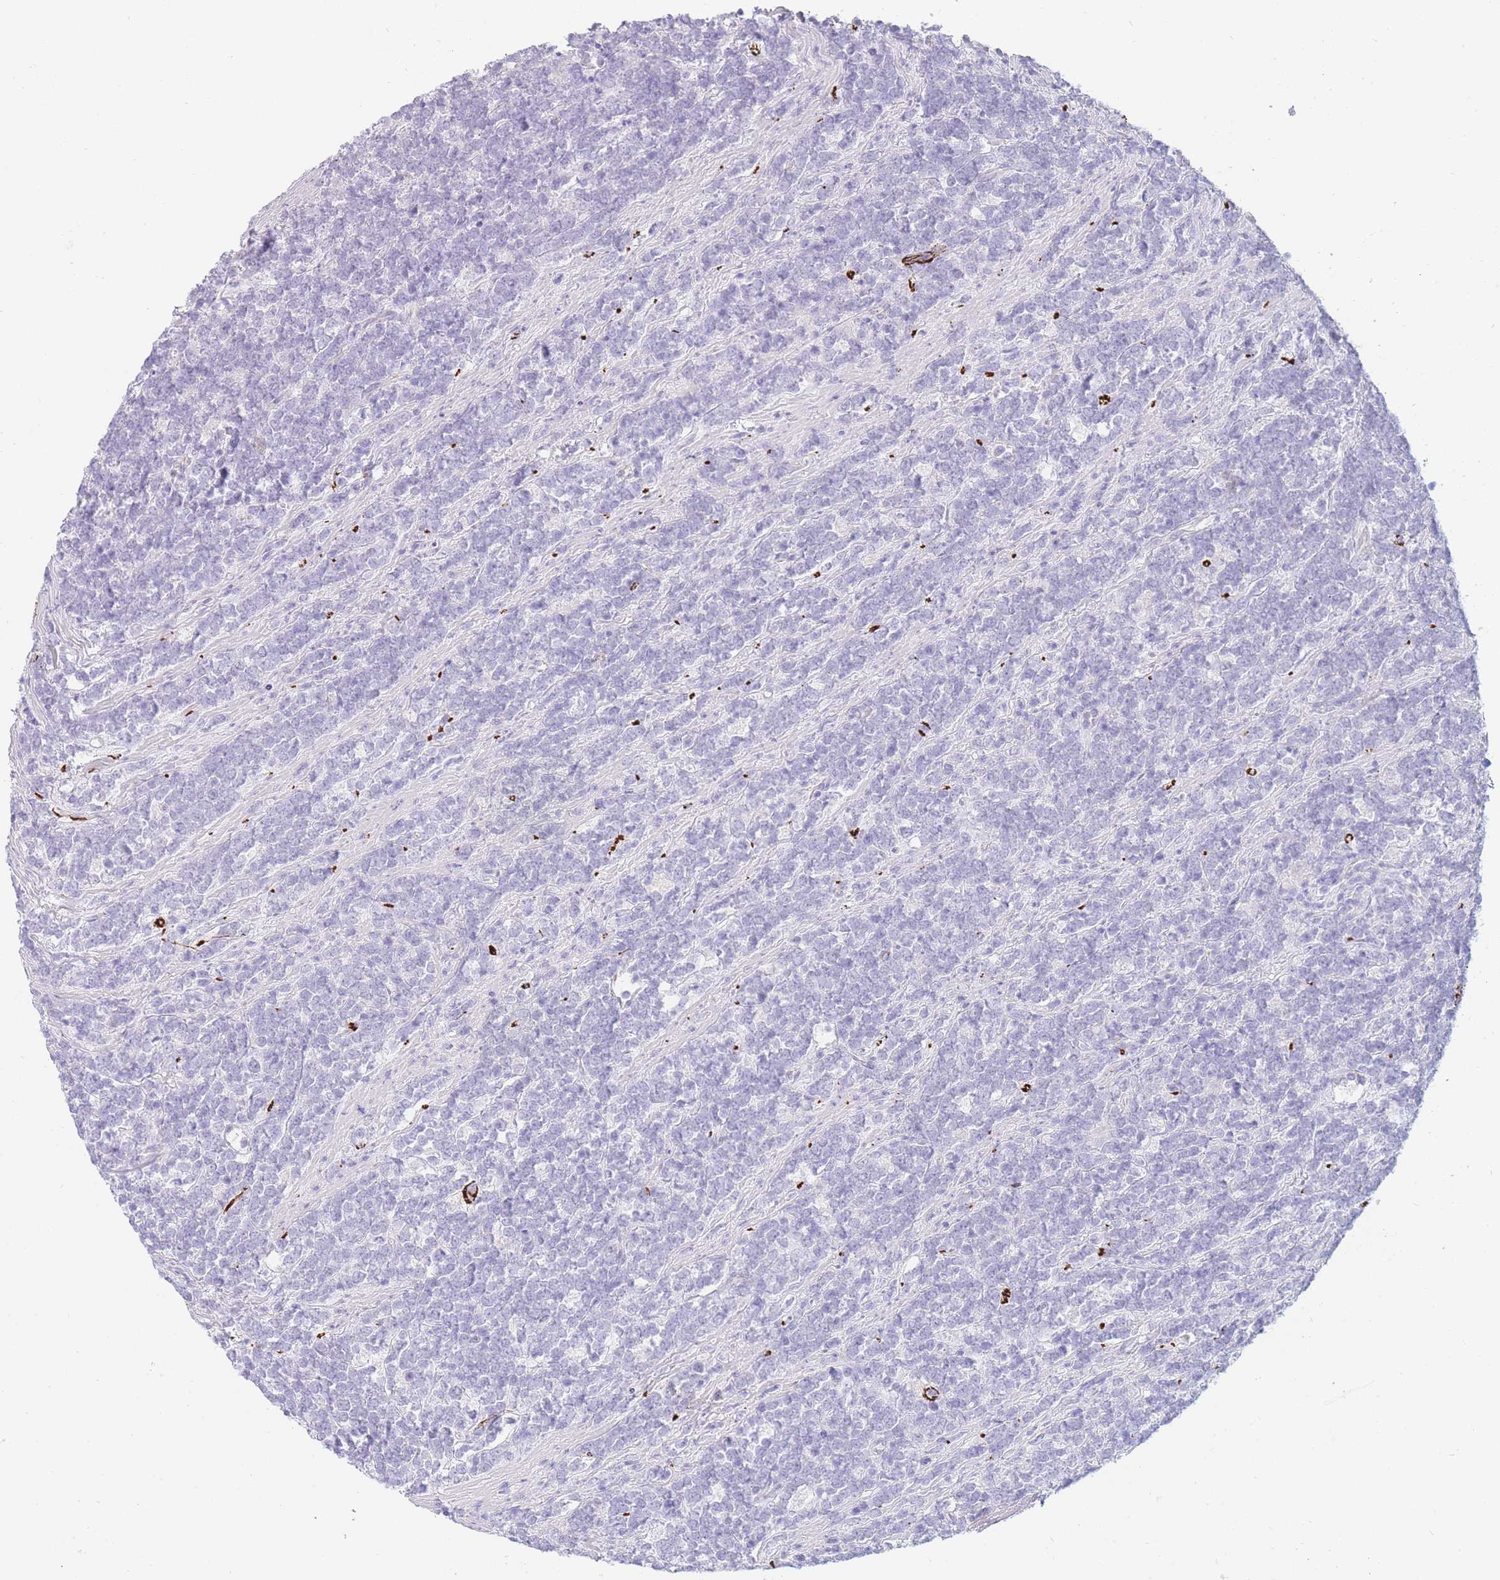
{"staining": {"intensity": "negative", "quantity": "none", "location": "none"}, "tissue": "lymphoma", "cell_type": "Tumor cells", "image_type": "cancer", "snomed": [{"axis": "morphology", "description": "Malignant lymphoma, non-Hodgkin's type, High grade"}, {"axis": "topography", "description": "Small intestine"}, {"axis": "topography", "description": "Colon"}], "caption": "Tumor cells show no significant protein positivity in high-grade malignant lymphoma, non-Hodgkin's type. (DAB IHC visualized using brightfield microscopy, high magnification).", "gene": "UPK1A", "patient": {"sex": "male", "age": 8}}